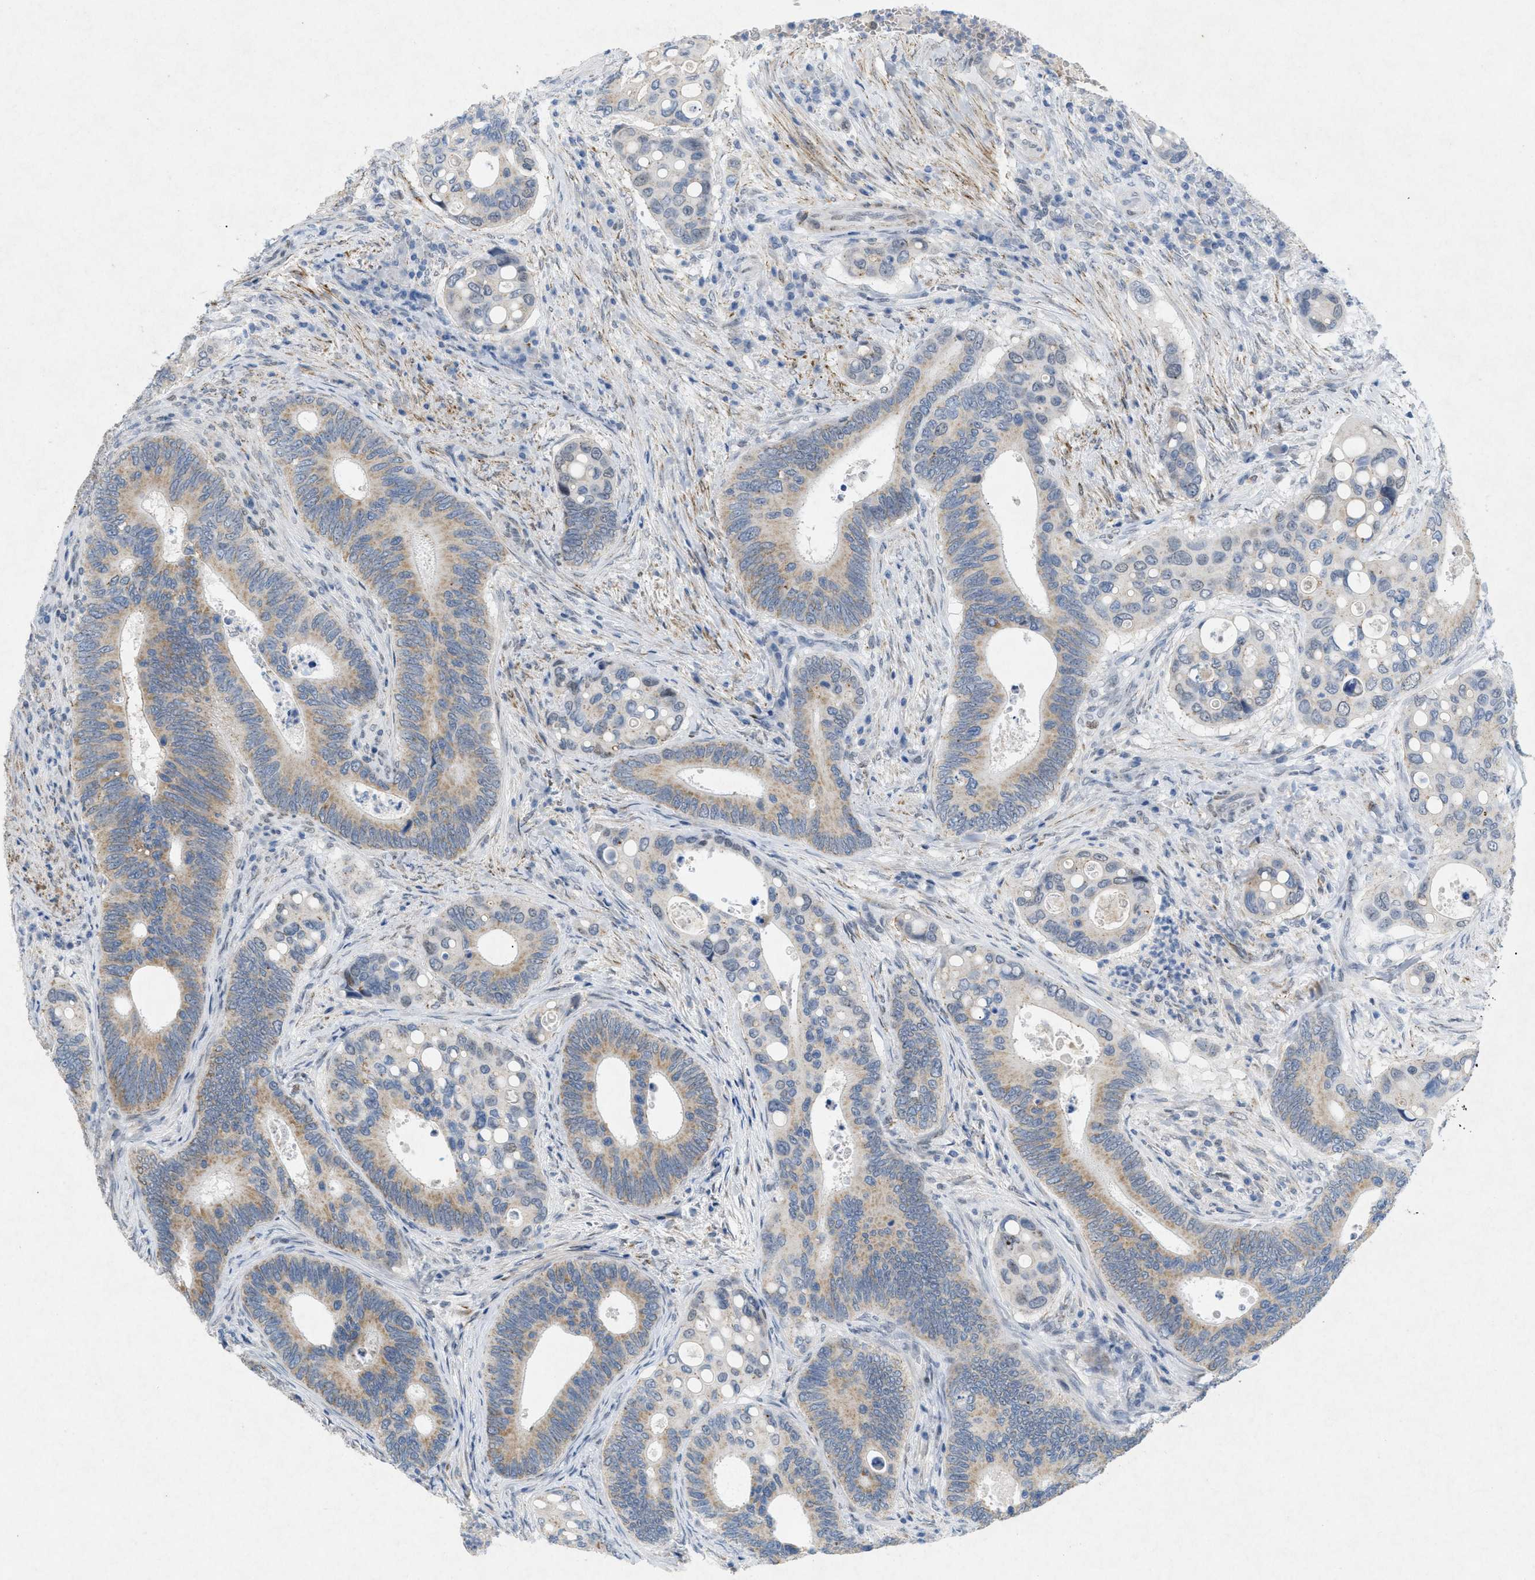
{"staining": {"intensity": "weak", "quantity": "25%-75%", "location": "cytoplasmic/membranous"}, "tissue": "colorectal cancer", "cell_type": "Tumor cells", "image_type": "cancer", "snomed": [{"axis": "morphology", "description": "Inflammation, NOS"}, {"axis": "morphology", "description": "Adenocarcinoma, NOS"}, {"axis": "topography", "description": "Colon"}], "caption": "Brown immunohistochemical staining in human adenocarcinoma (colorectal) reveals weak cytoplasmic/membranous positivity in about 25%-75% of tumor cells.", "gene": "TASOR", "patient": {"sex": "male", "age": 72}}